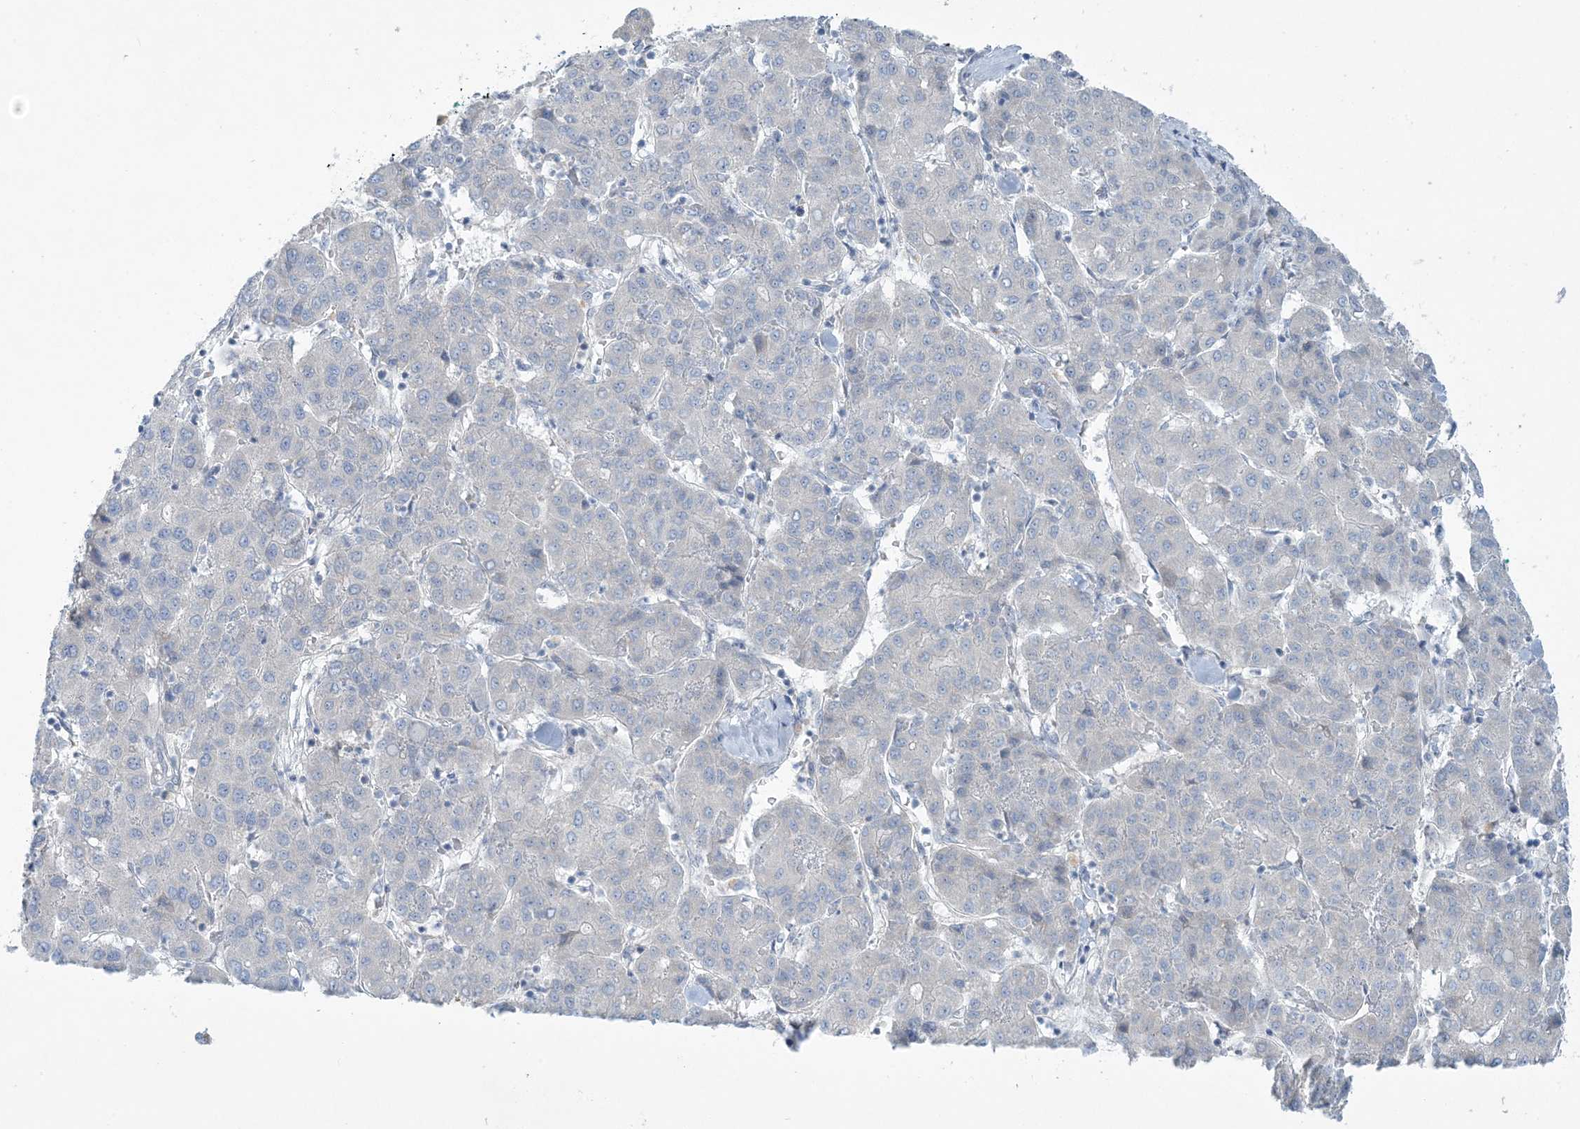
{"staining": {"intensity": "negative", "quantity": "none", "location": "none"}, "tissue": "liver cancer", "cell_type": "Tumor cells", "image_type": "cancer", "snomed": [{"axis": "morphology", "description": "Carcinoma, Hepatocellular, NOS"}, {"axis": "topography", "description": "Liver"}], "caption": "The image displays no significant positivity in tumor cells of hepatocellular carcinoma (liver).", "gene": "SCN3A", "patient": {"sex": "male", "age": 65}}